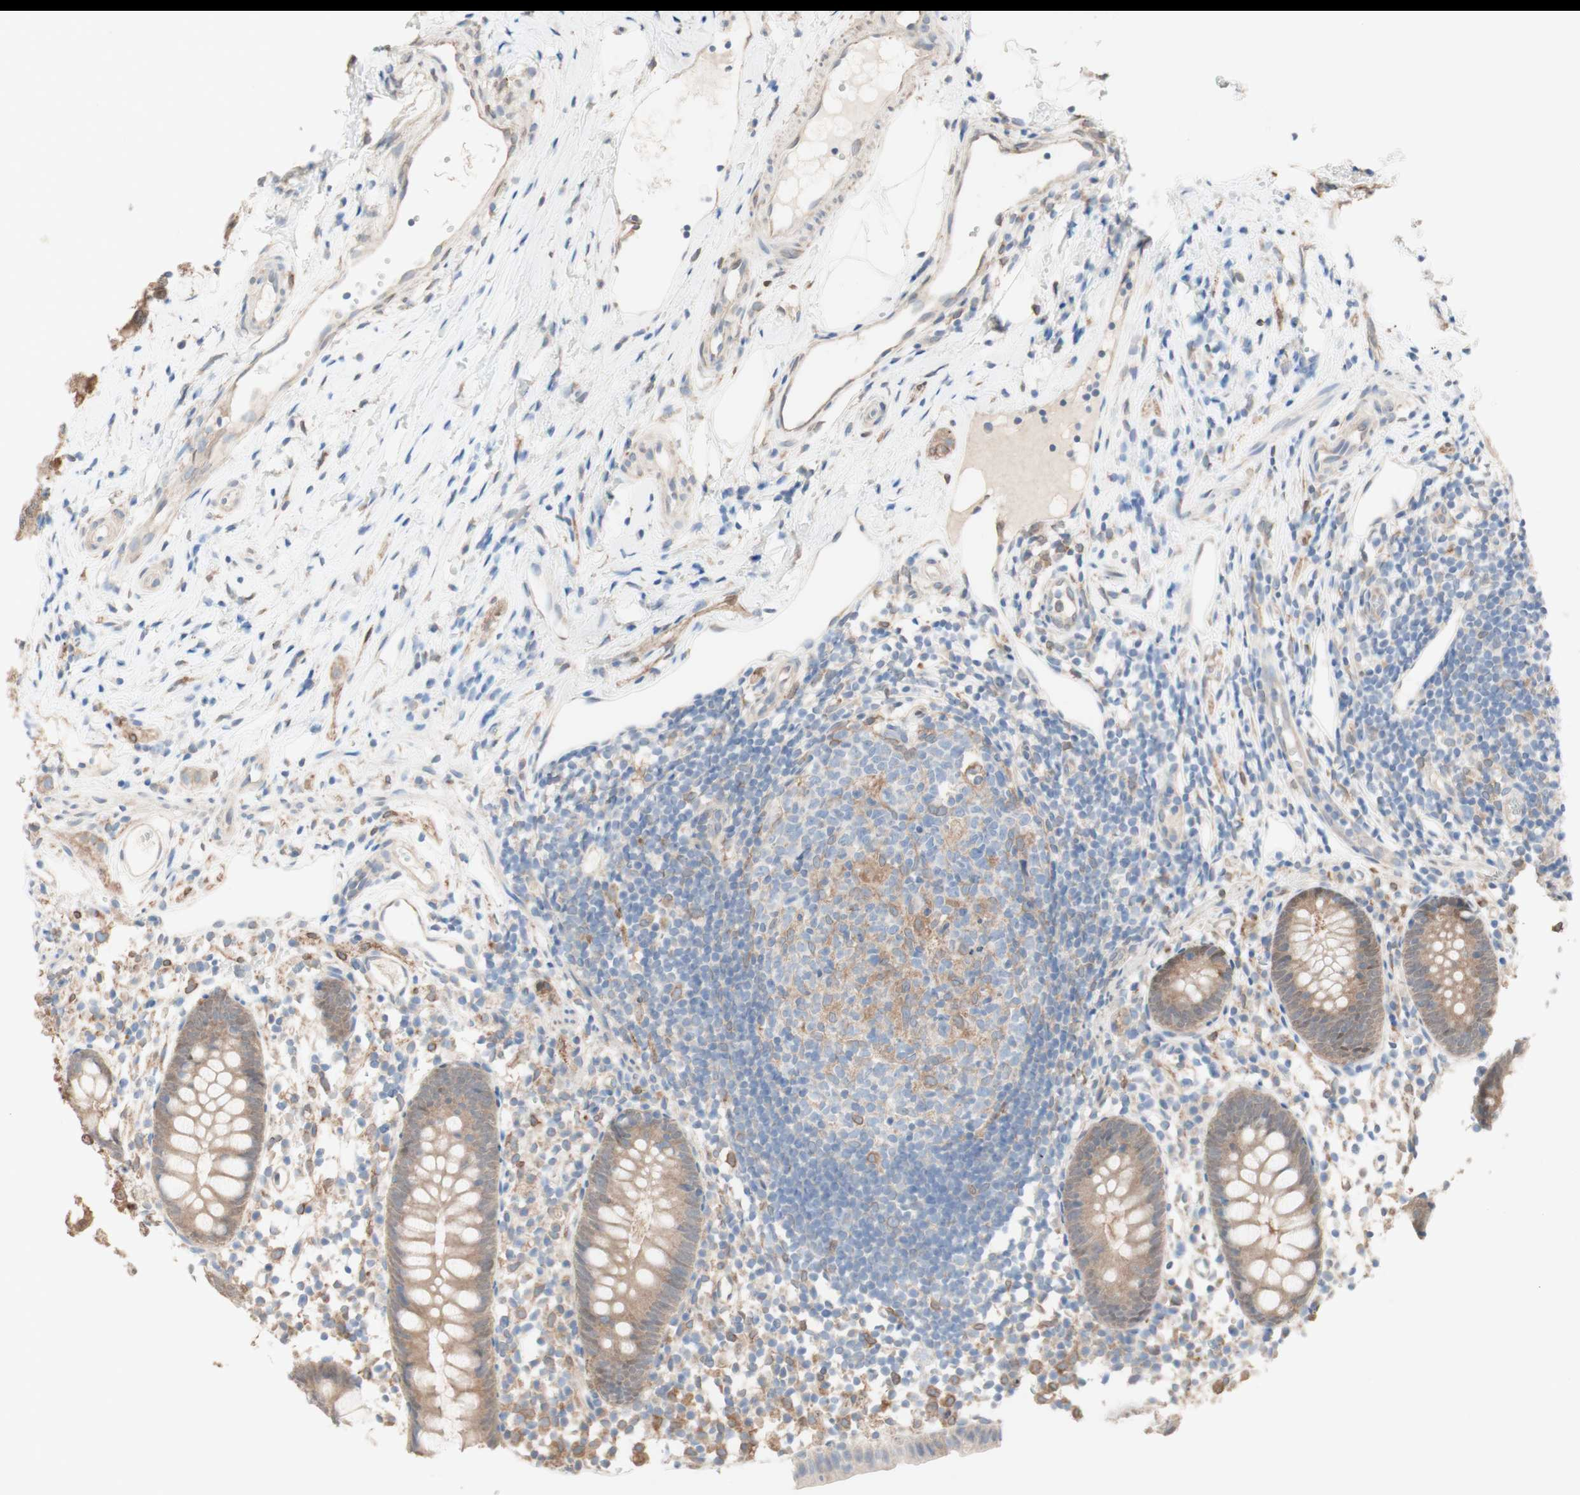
{"staining": {"intensity": "moderate", "quantity": ">75%", "location": "cytoplasmic/membranous"}, "tissue": "appendix", "cell_type": "Glandular cells", "image_type": "normal", "snomed": [{"axis": "morphology", "description": "Normal tissue, NOS"}, {"axis": "topography", "description": "Appendix"}], "caption": "Protein staining by immunohistochemistry reveals moderate cytoplasmic/membranous positivity in about >75% of glandular cells in unremarkable appendix.", "gene": "COMT", "patient": {"sex": "female", "age": 20}}